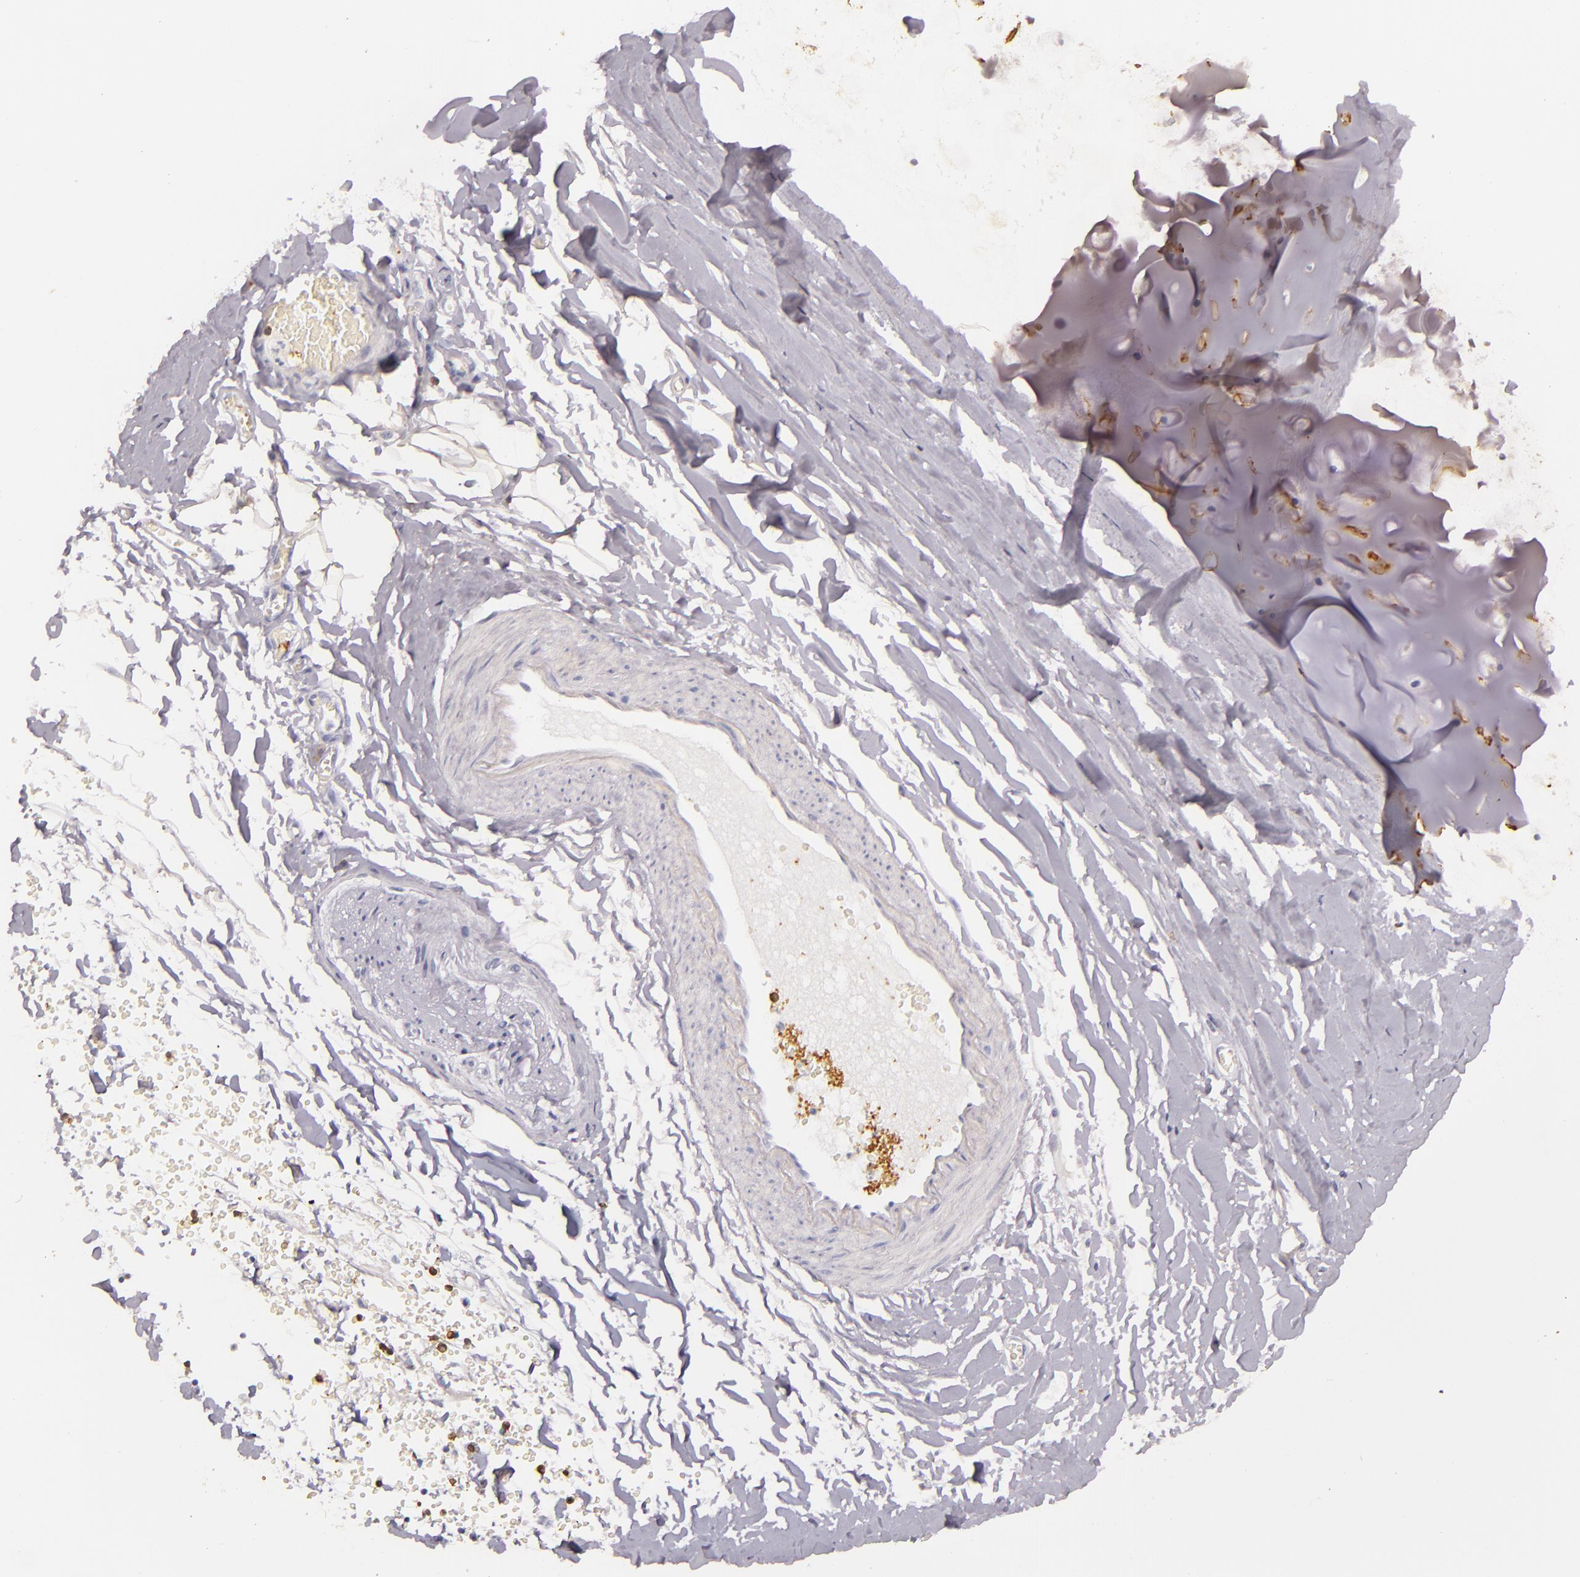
{"staining": {"intensity": "negative", "quantity": "none", "location": "none"}, "tissue": "adipose tissue", "cell_type": "Adipocytes", "image_type": "normal", "snomed": [{"axis": "morphology", "description": "Normal tissue, NOS"}, {"axis": "topography", "description": "Bronchus"}, {"axis": "topography", "description": "Lung"}], "caption": "IHC micrograph of benign adipose tissue: adipose tissue stained with DAB exhibits no significant protein positivity in adipocytes.", "gene": "LAT", "patient": {"sex": "female", "age": 56}}